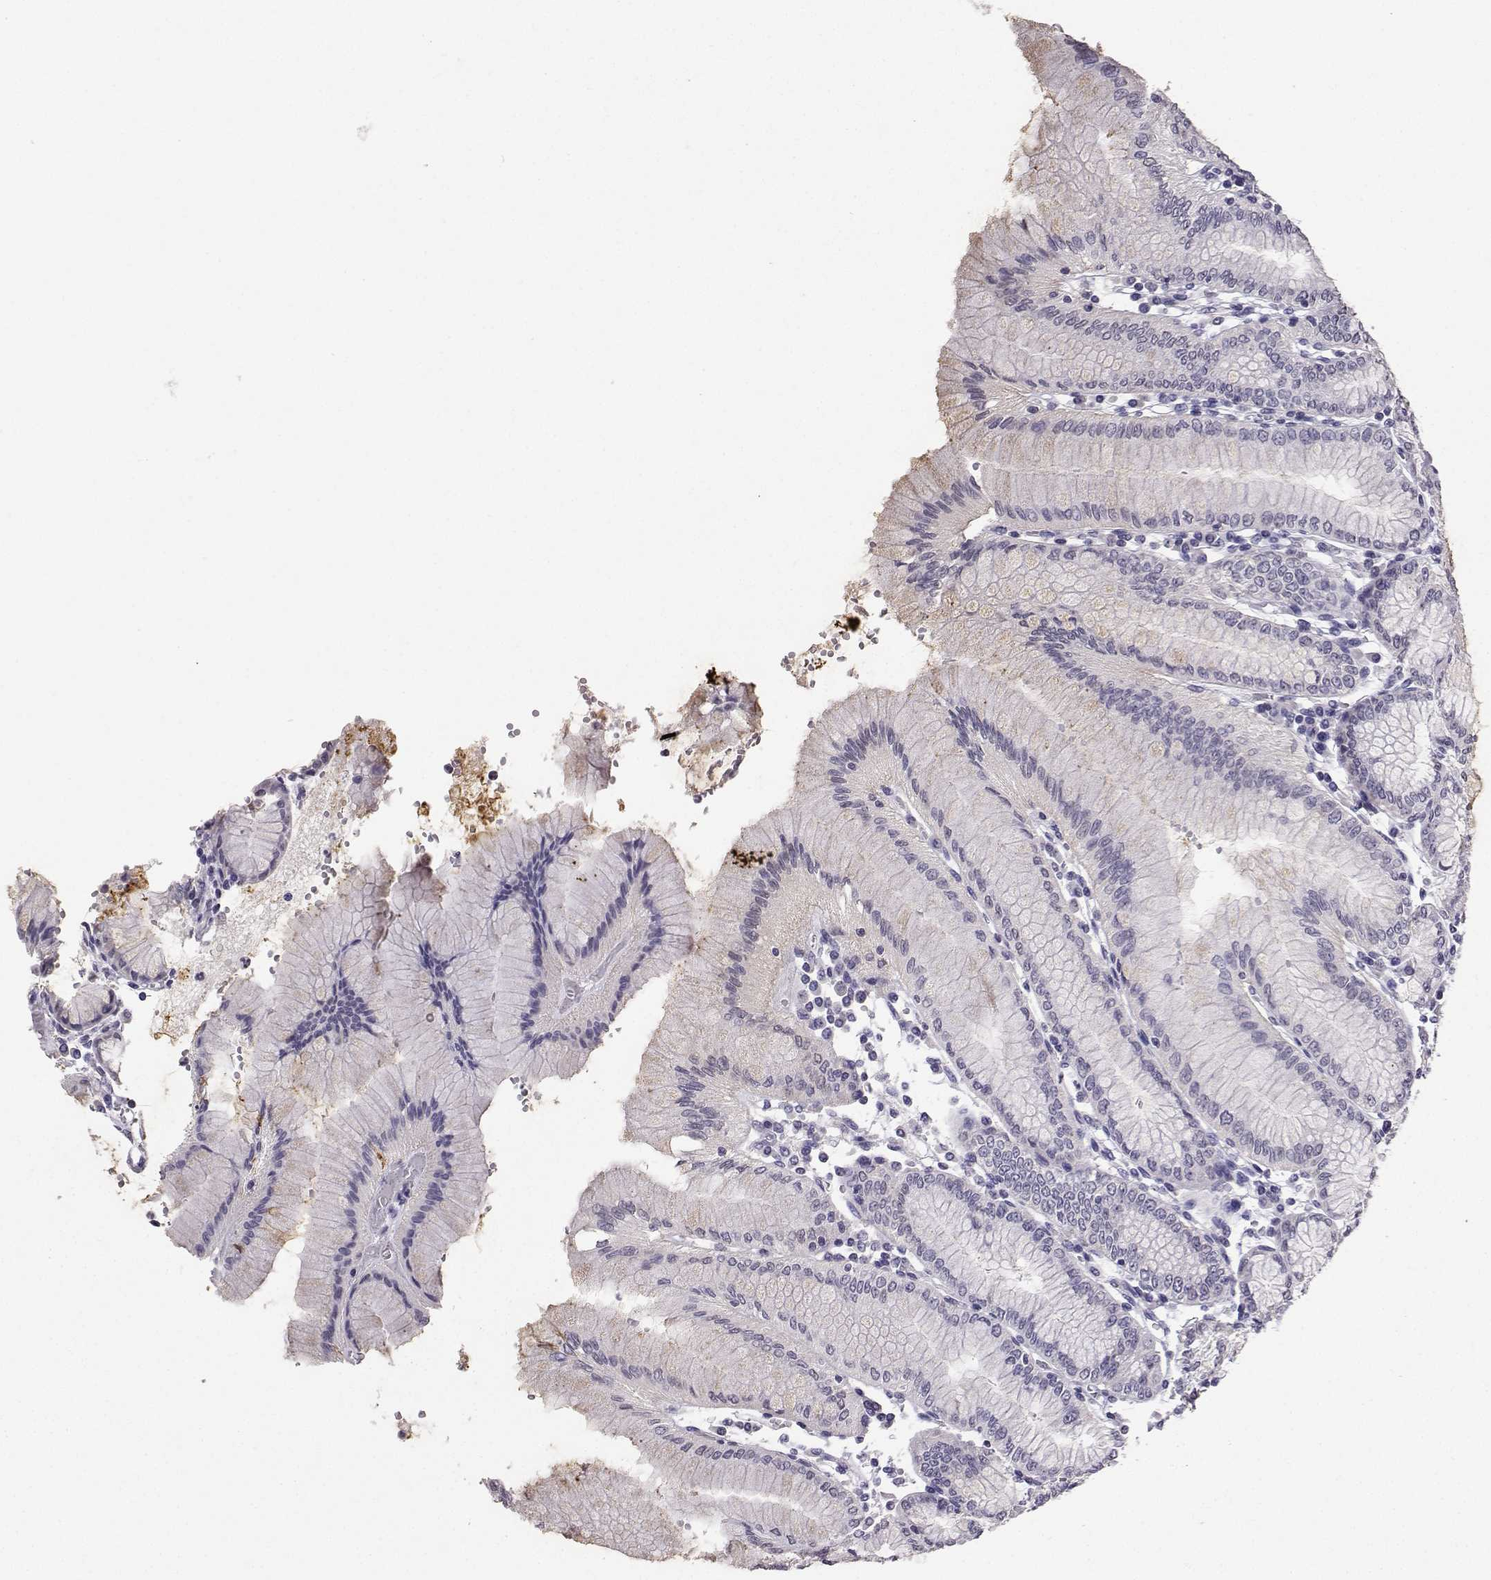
{"staining": {"intensity": "negative", "quantity": "none", "location": "none"}, "tissue": "stomach", "cell_type": "Glandular cells", "image_type": "normal", "snomed": [{"axis": "morphology", "description": "Normal tissue, NOS"}, {"axis": "topography", "description": "Skeletal muscle"}, {"axis": "topography", "description": "Stomach"}], "caption": "IHC histopathology image of normal stomach: human stomach stained with DAB (3,3'-diaminobenzidine) exhibits no significant protein positivity in glandular cells.", "gene": "SPAG11A", "patient": {"sex": "female", "age": 57}}